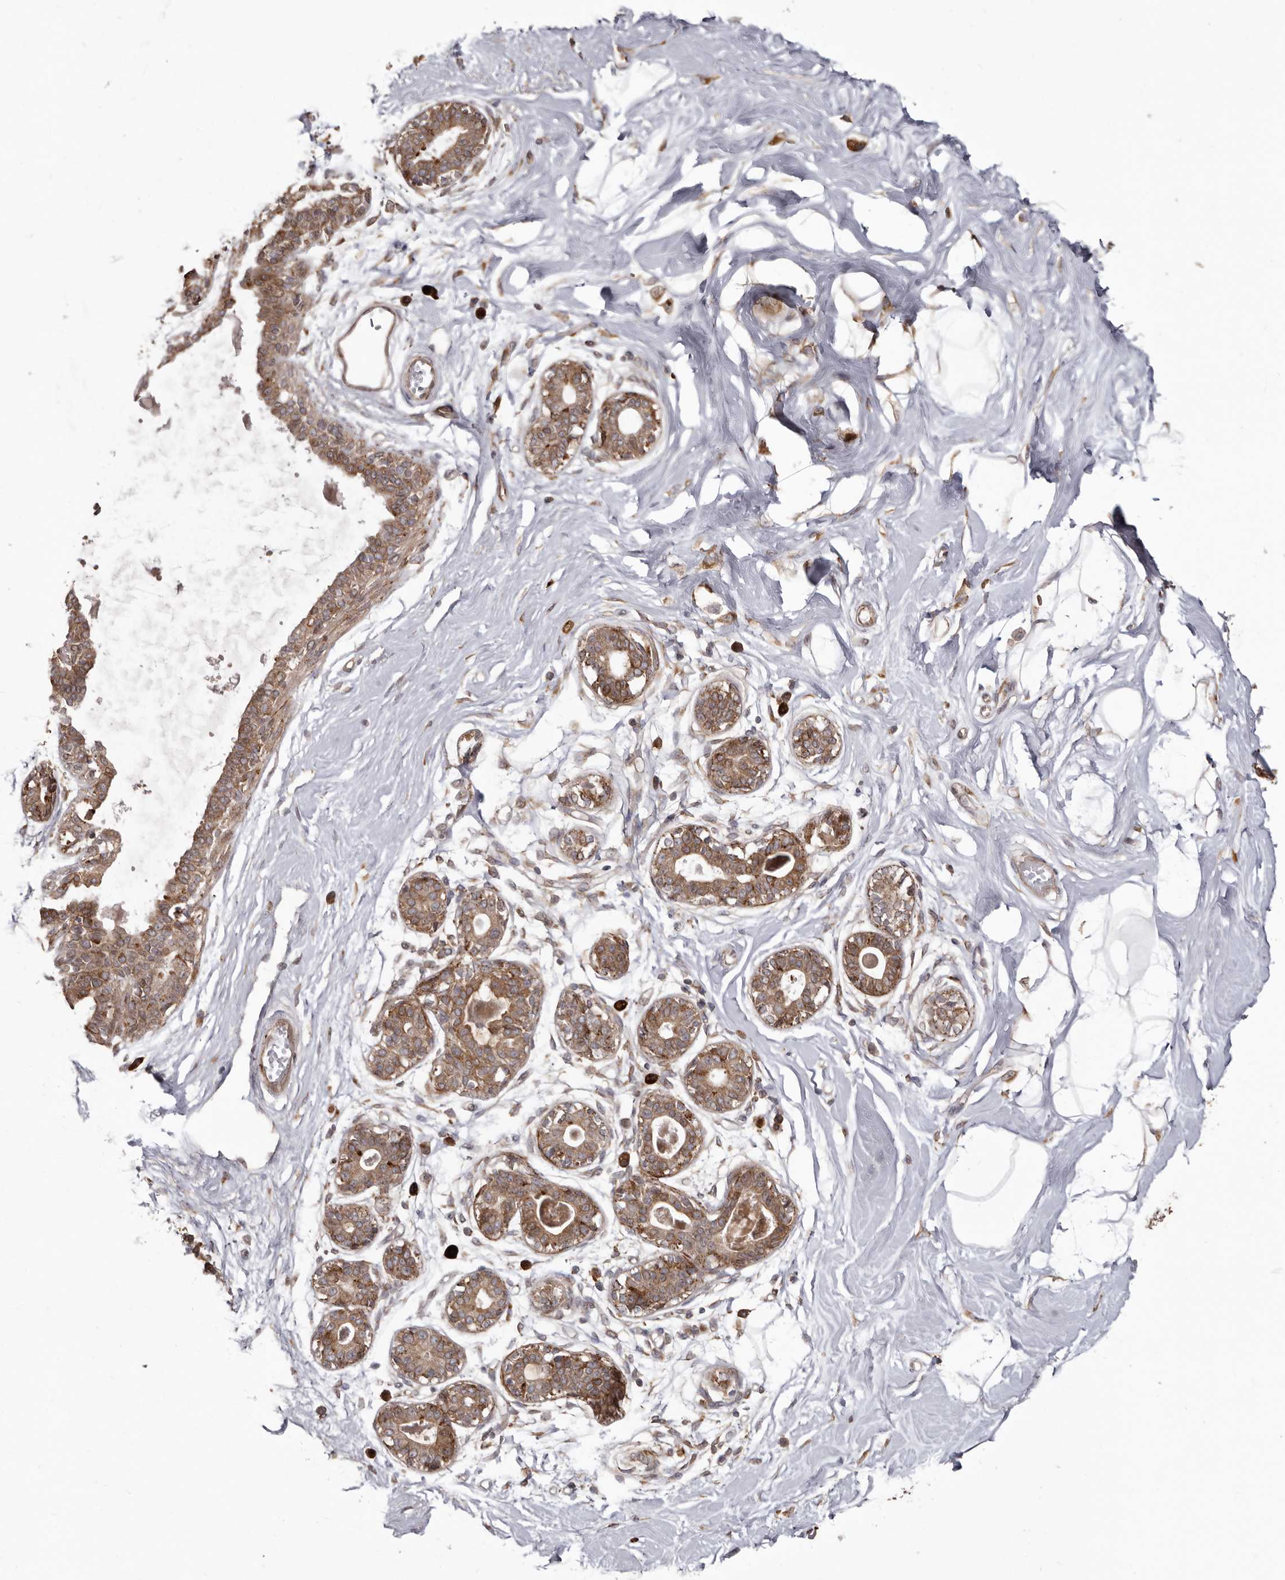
{"staining": {"intensity": "negative", "quantity": "none", "location": "none"}, "tissue": "breast", "cell_type": "Adipocytes", "image_type": "normal", "snomed": [{"axis": "morphology", "description": "Normal tissue, NOS"}, {"axis": "topography", "description": "Breast"}], "caption": "Immunohistochemical staining of unremarkable human breast shows no significant positivity in adipocytes.", "gene": "NUP43", "patient": {"sex": "female", "age": 45}}